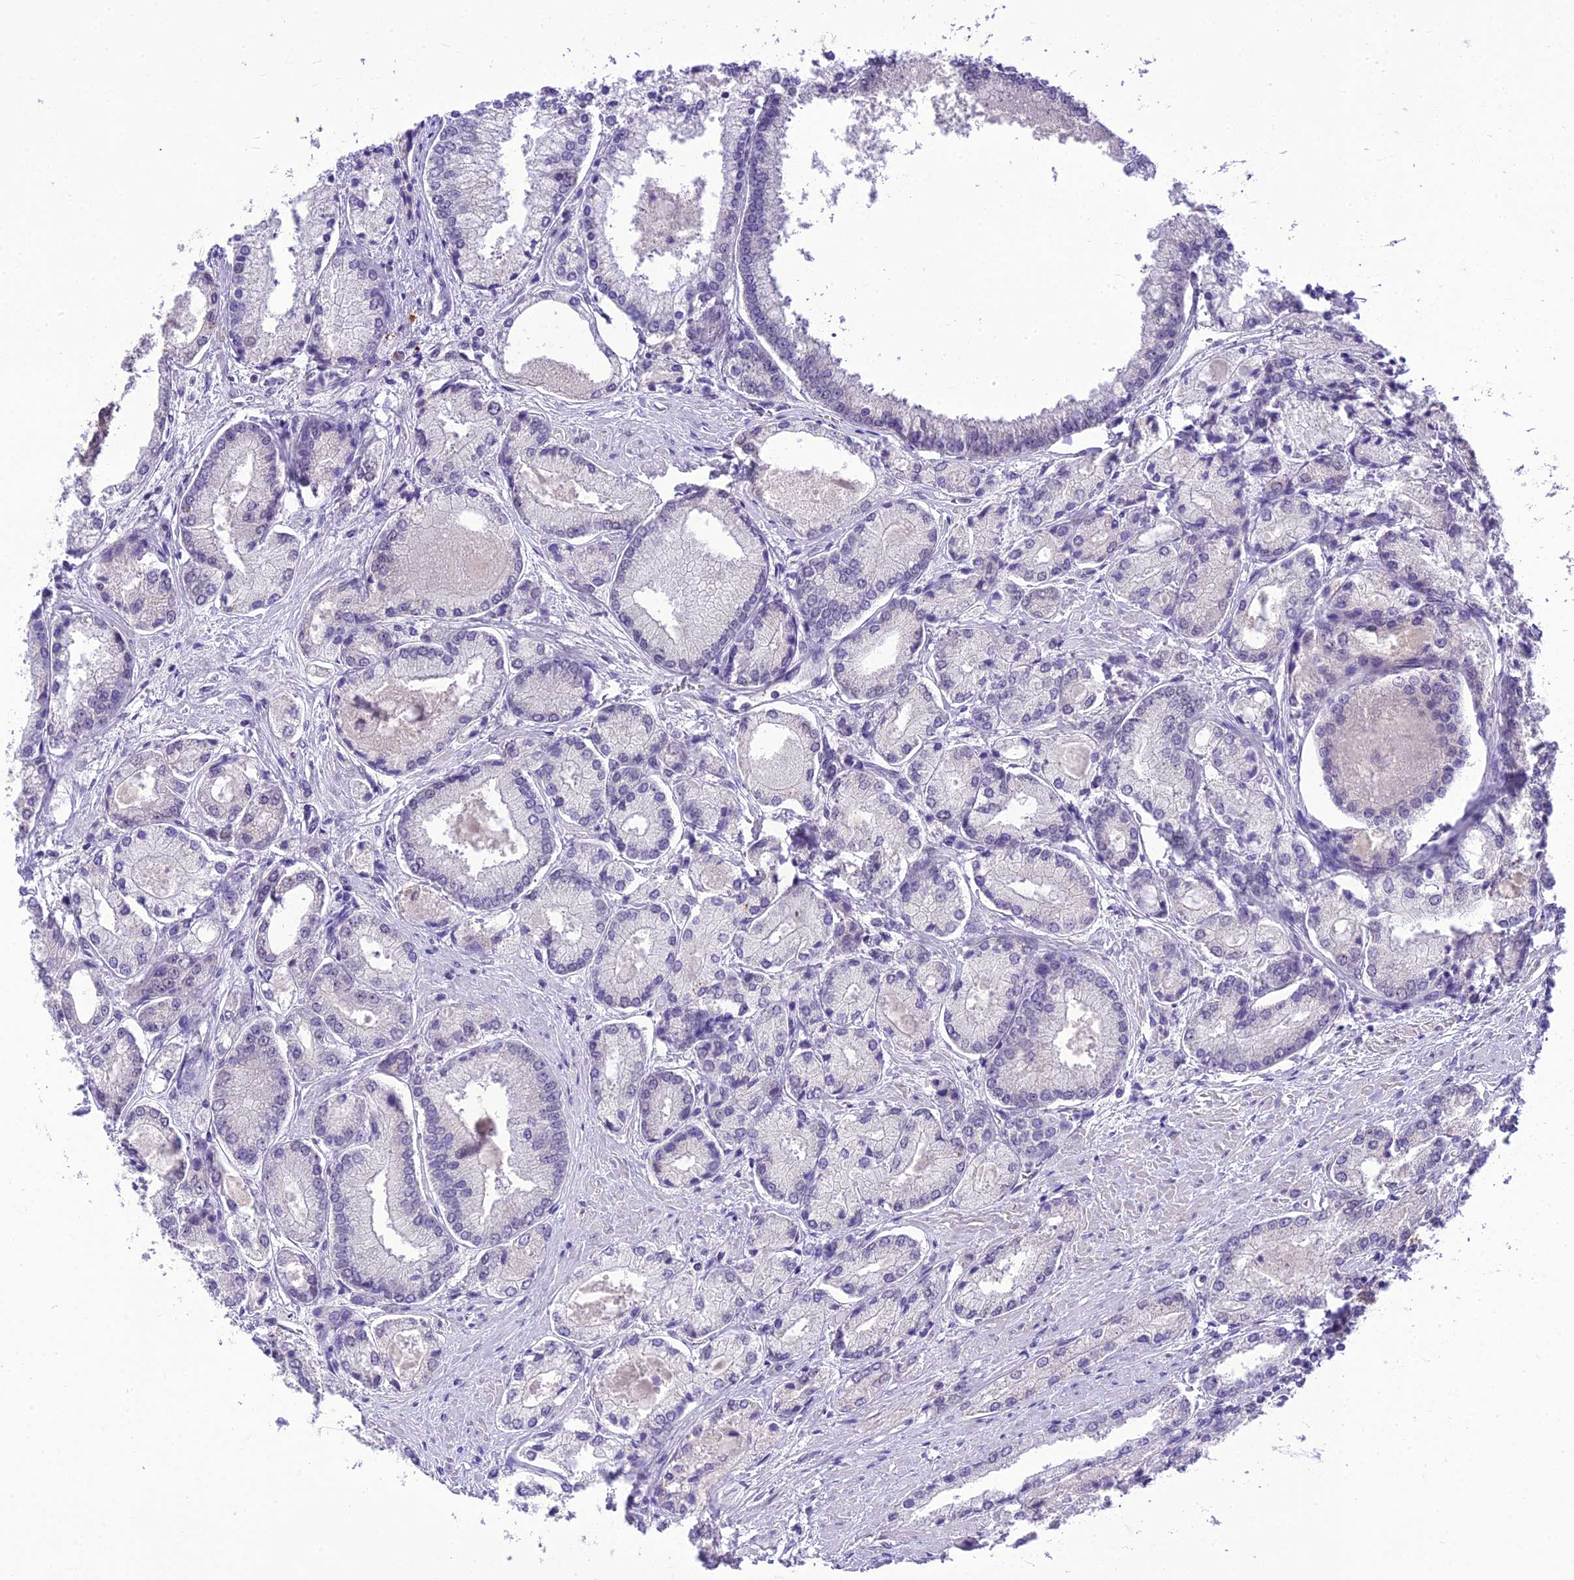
{"staining": {"intensity": "negative", "quantity": "none", "location": "none"}, "tissue": "prostate cancer", "cell_type": "Tumor cells", "image_type": "cancer", "snomed": [{"axis": "morphology", "description": "Adenocarcinoma, Low grade"}, {"axis": "topography", "description": "Prostate"}], "caption": "A micrograph of human prostate cancer is negative for staining in tumor cells.", "gene": "SH3RF3", "patient": {"sex": "male", "age": 74}}